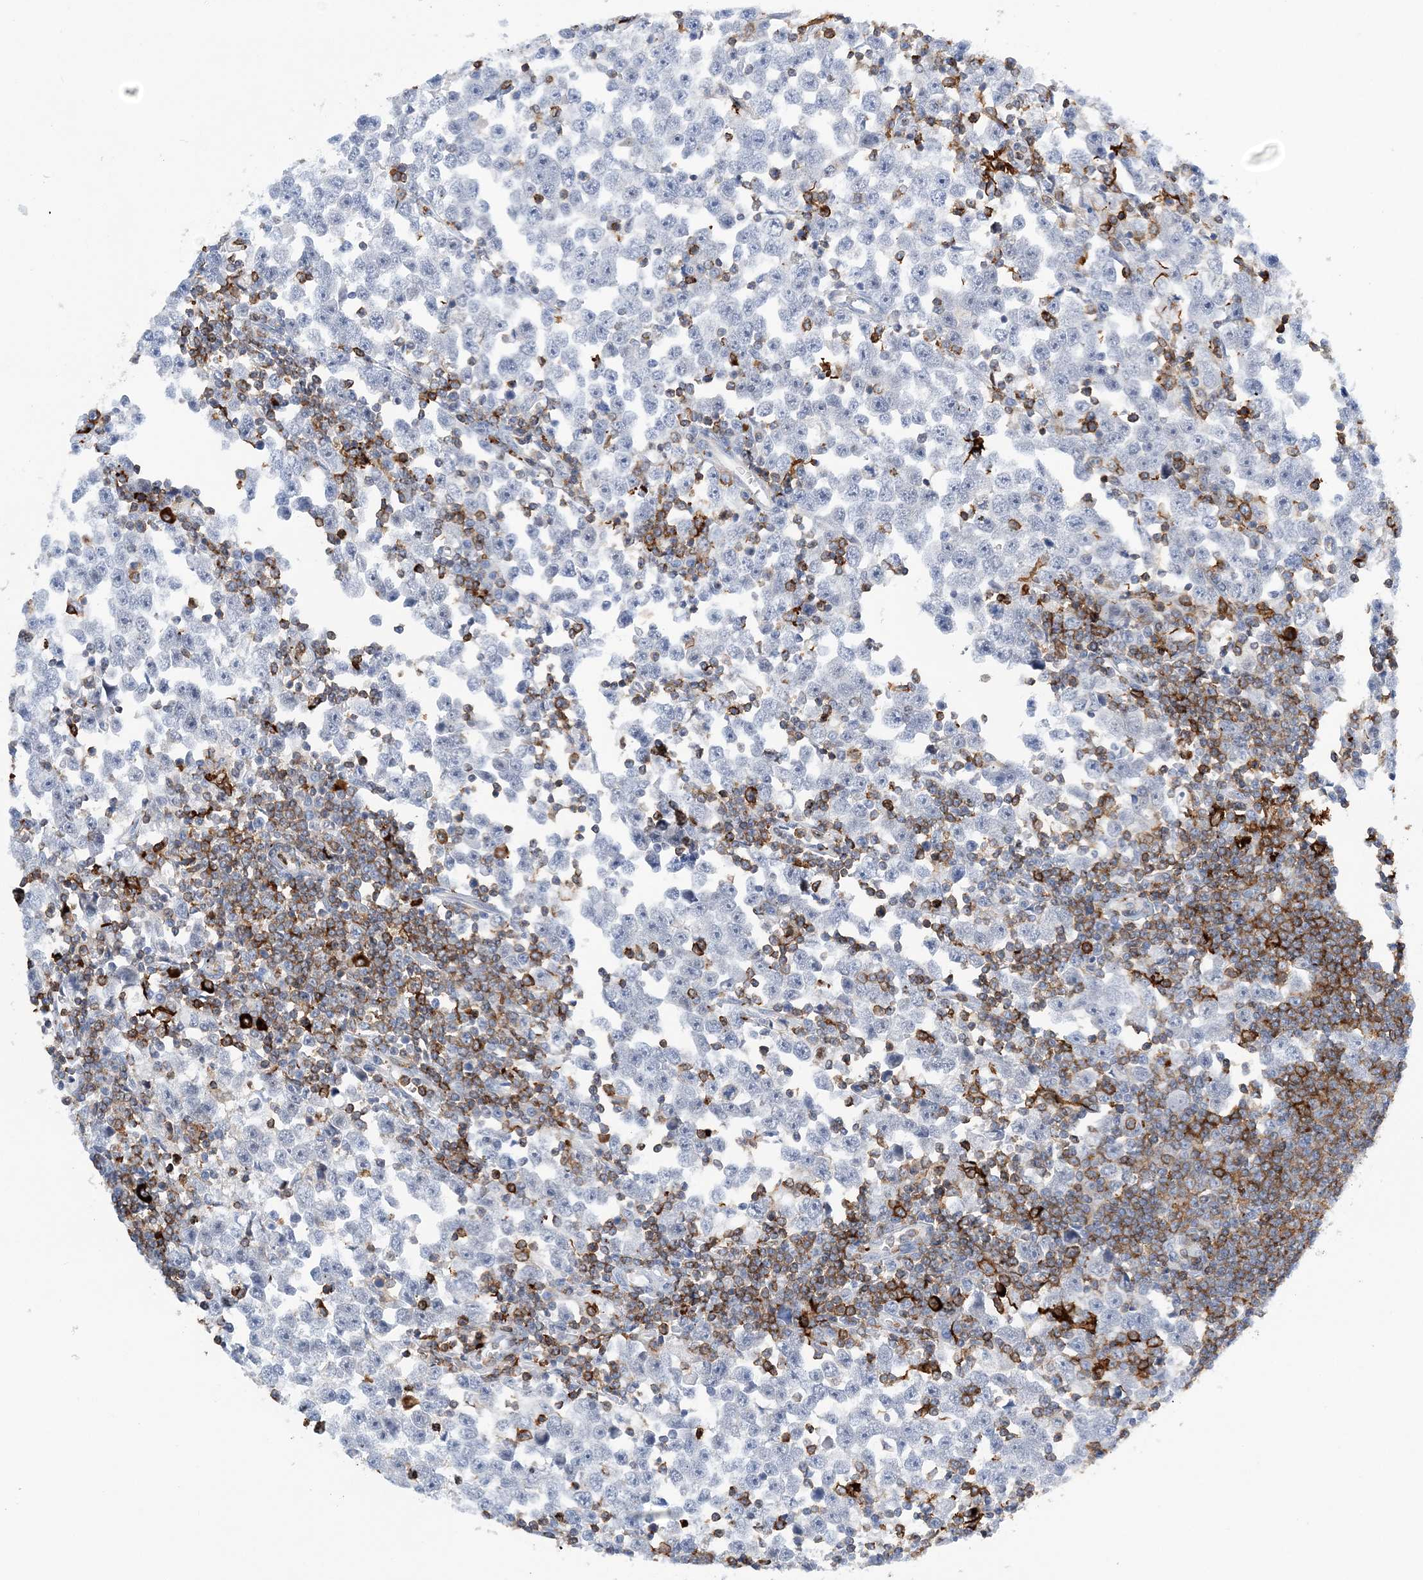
{"staining": {"intensity": "negative", "quantity": "none", "location": "none"}, "tissue": "testis cancer", "cell_type": "Tumor cells", "image_type": "cancer", "snomed": [{"axis": "morphology", "description": "Normal tissue, NOS"}, {"axis": "morphology", "description": "Seminoma, NOS"}, {"axis": "topography", "description": "Testis"}], "caption": "Tumor cells show no significant protein staining in testis cancer (seminoma).", "gene": "PRMT9", "patient": {"sex": "male", "age": 43}}